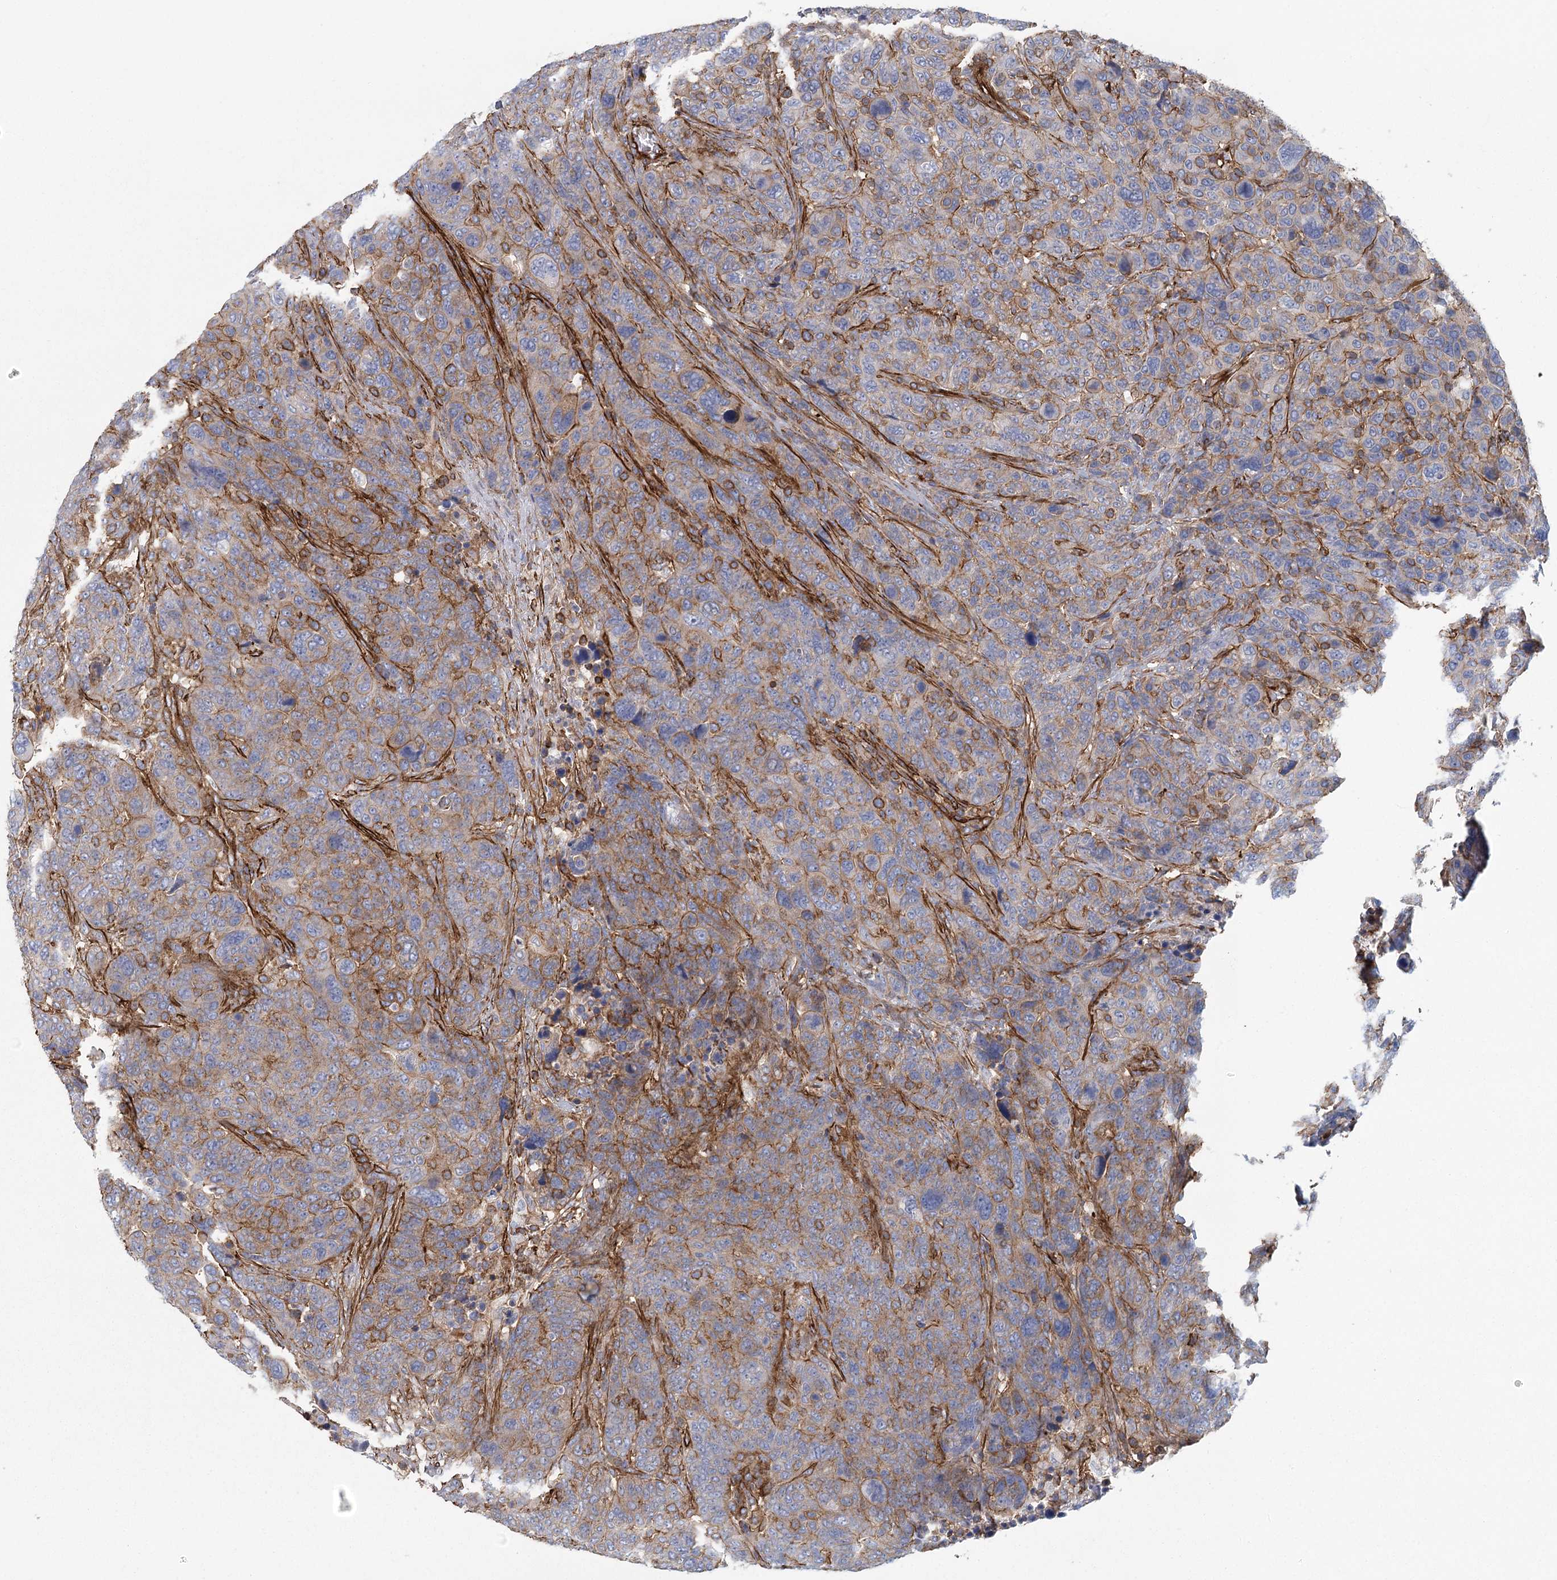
{"staining": {"intensity": "moderate", "quantity": "25%-75%", "location": "cytoplasmic/membranous"}, "tissue": "breast cancer", "cell_type": "Tumor cells", "image_type": "cancer", "snomed": [{"axis": "morphology", "description": "Duct carcinoma"}, {"axis": "topography", "description": "Breast"}], "caption": "DAB (3,3'-diaminobenzidine) immunohistochemical staining of human breast cancer displays moderate cytoplasmic/membranous protein expression in about 25%-75% of tumor cells. (Brightfield microscopy of DAB IHC at high magnification).", "gene": "IFT46", "patient": {"sex": "female", "age": 37}}